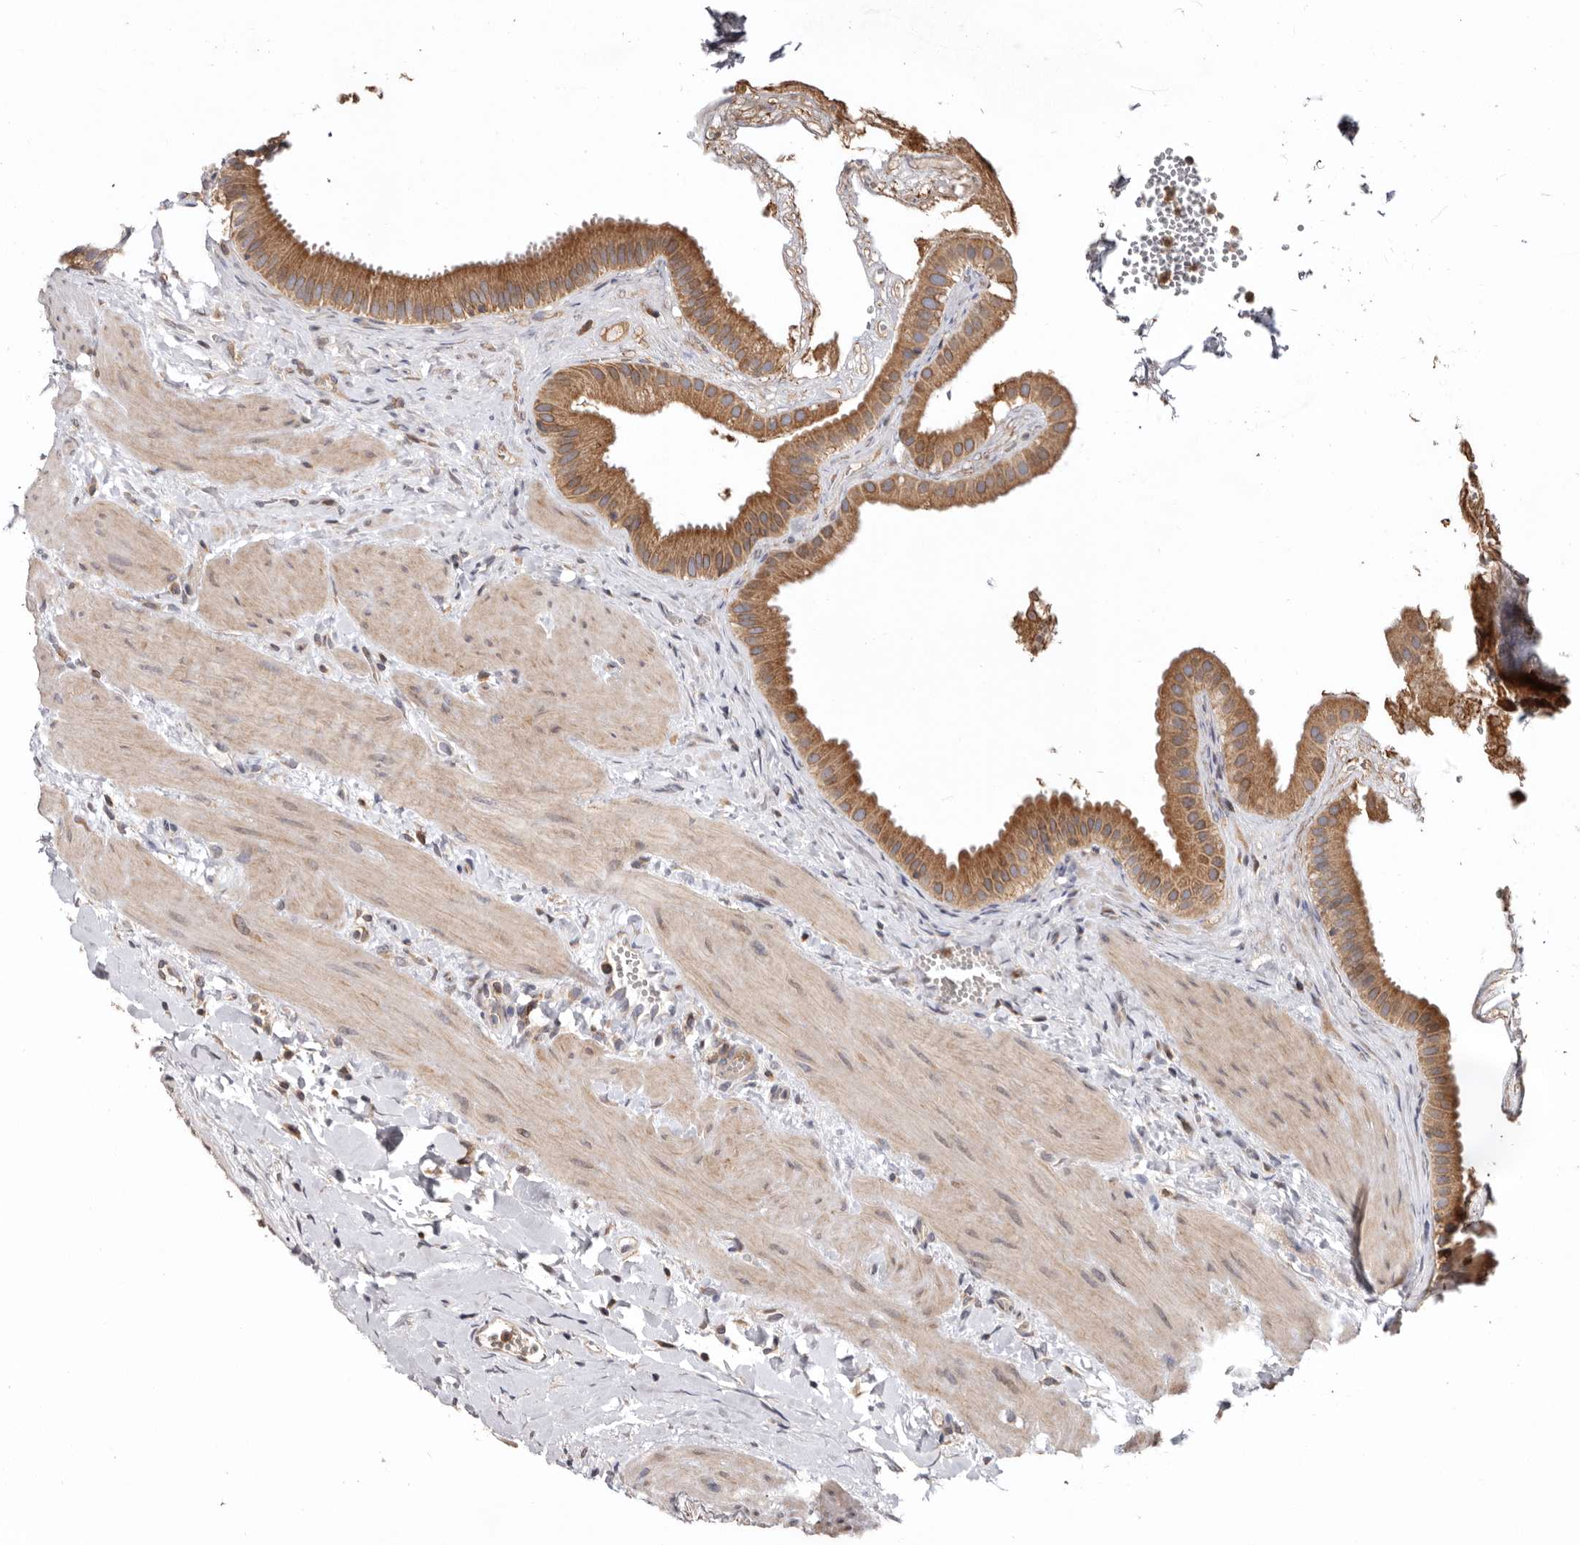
{"staining": {"intensity": "moderate", "quantity": ">75%", "location": "cytoplasmic/membranous"}, "tissue": "gallbladder", "cell_type": "Glandular cells", "image_type": "normal", "snomed": [{"axis": "morphology", "description": "Normal tissue, NOS"}, {"axis": "topography", "description": "Gallbladder"}], "caption": "Protein expression analysis of normal human gallbladder reveals moderate cytoplasmic/membranous positivity in about >75% of glandular cells.", "gene": "TMUB1", "patient": {"sex": "male", "age": 55}}